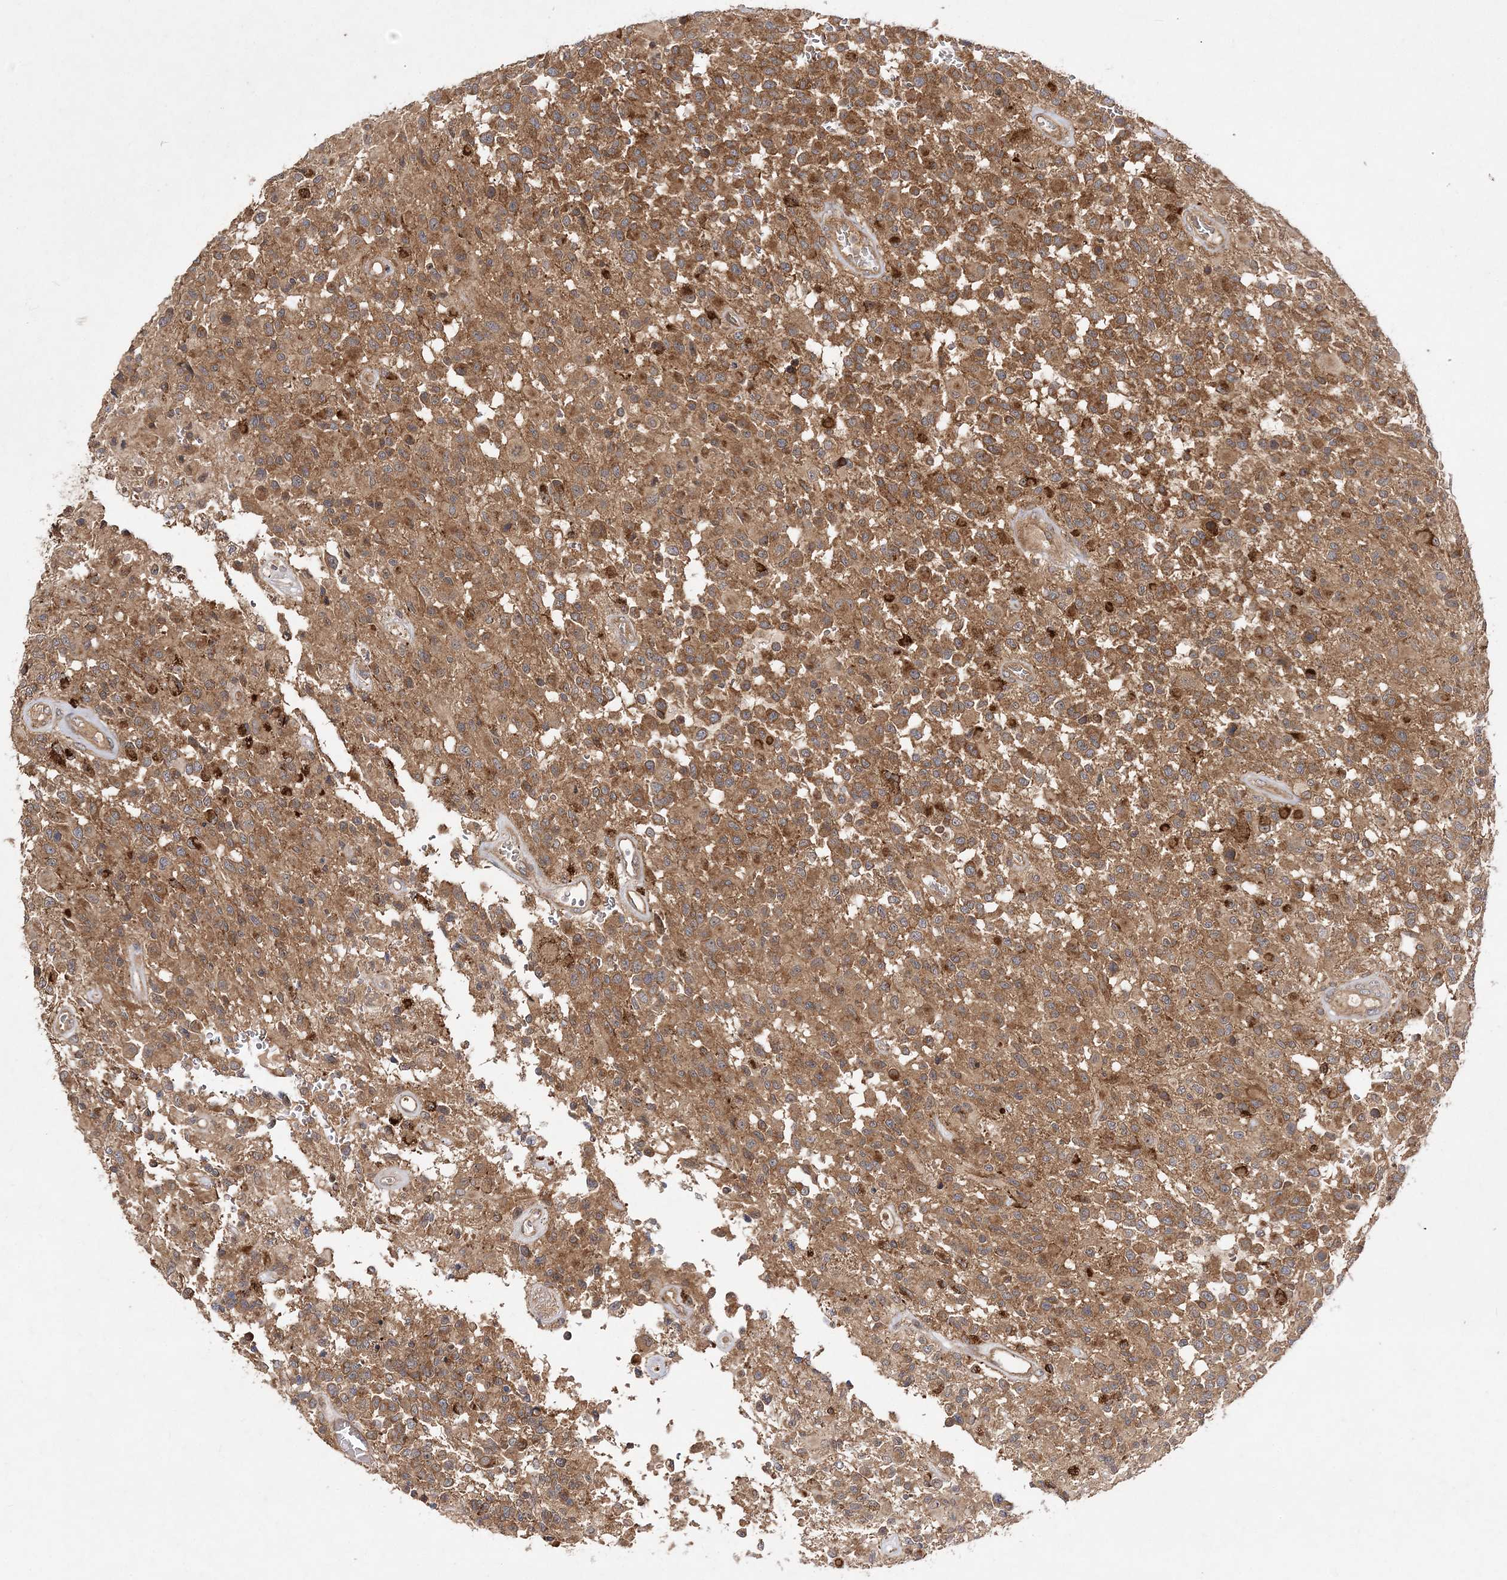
{"staining": {"intensity": "moderate", "quantity": ">75%", "location": "cytoplasmic/membranous"}, "tissue": "glioma", "cell_type": "Tumor cells", "image_type": "cancer", "snomed": [{"axis": "morphology", "description": "Glioma, malignant, High grade"}, {"axis": "morphology", "description": "Glioblastoma, NOS"}, {"axis": "topography", "description": "Brain"}], "caption": "About >75% of tumor cells in human glioblastoma reveal moderate cytoplasmic/membranous protein positivity as visualized by brown immunohistochemical staining.", "gene": "TMEM9B", "patient": {"sex": "male", "age": 60}}